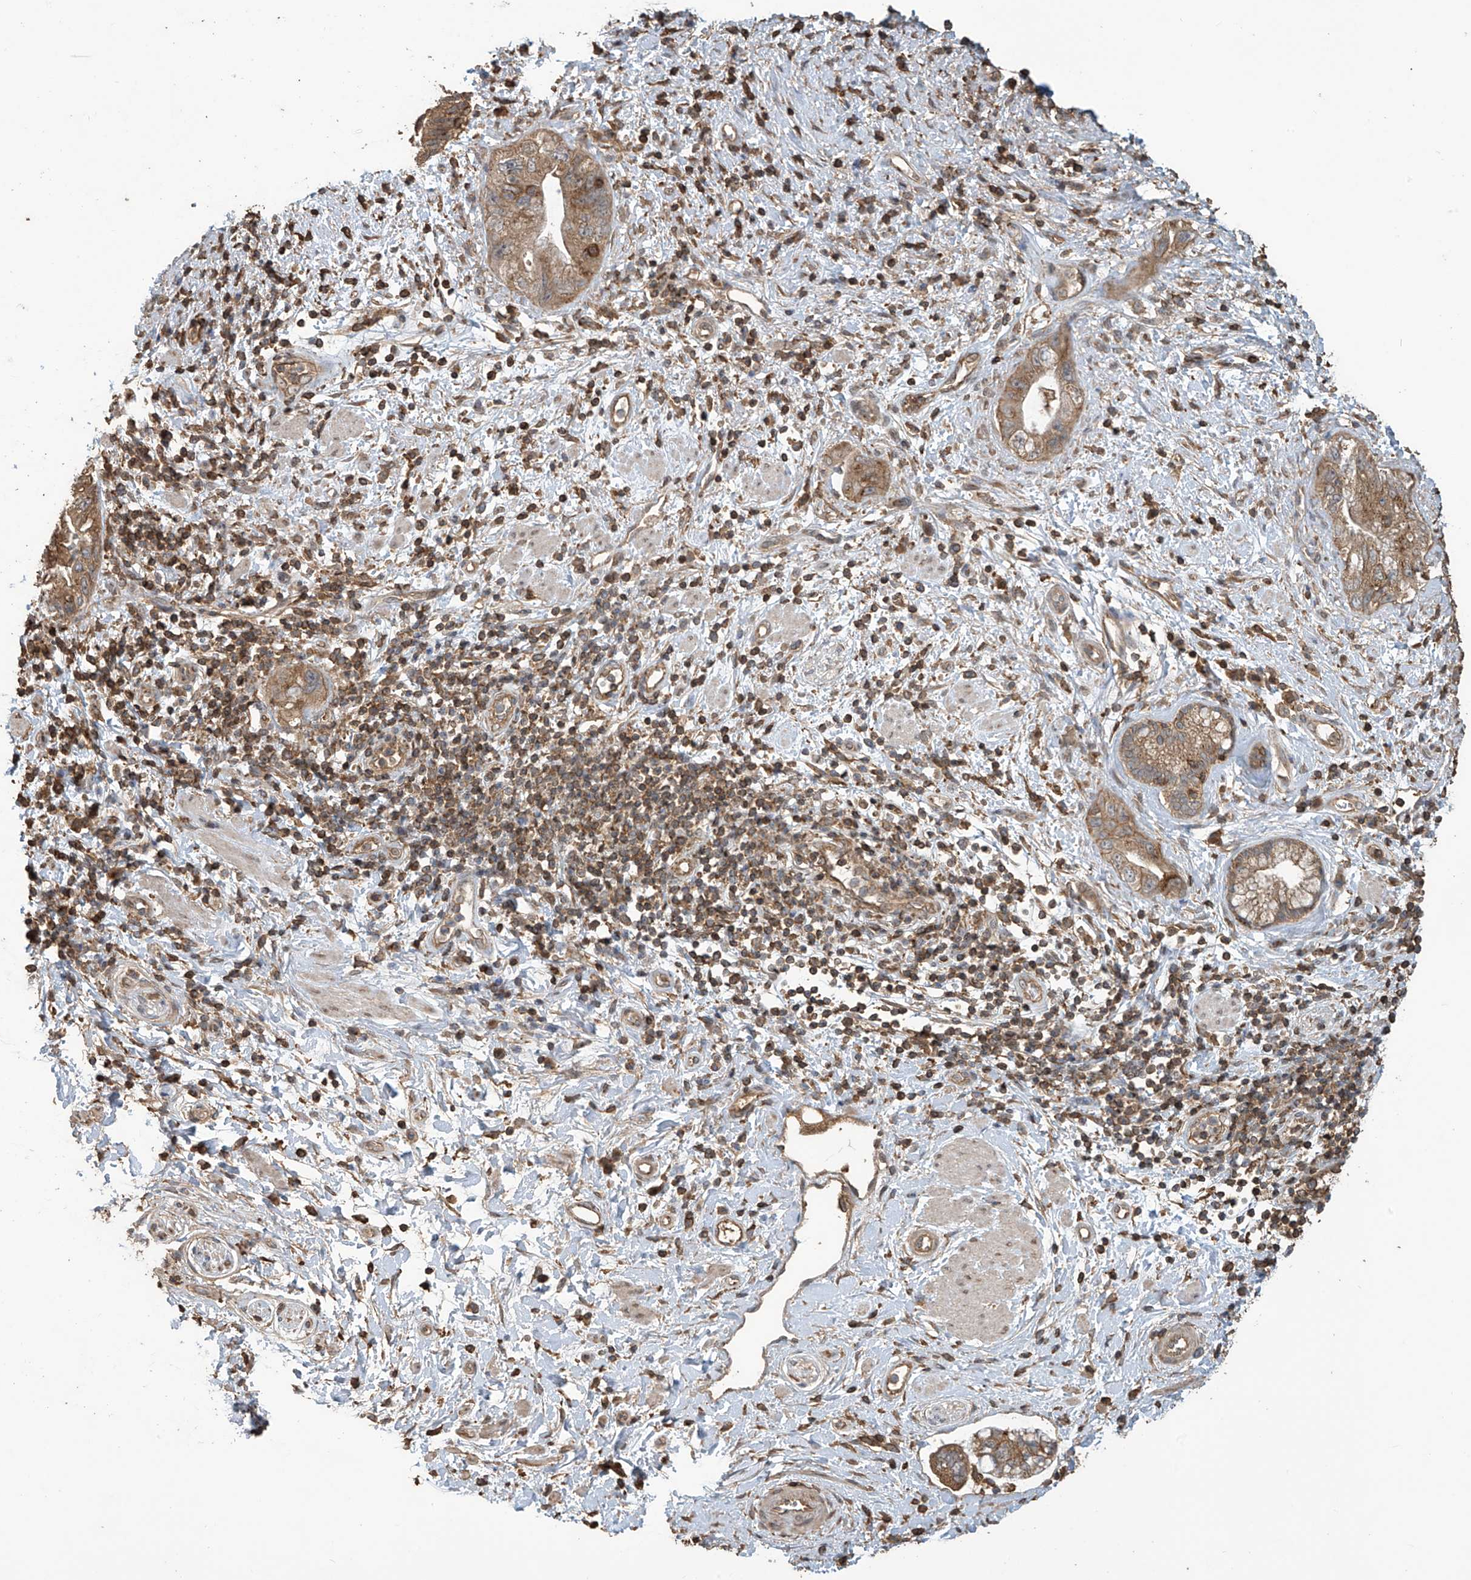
{"staining": {"intensity": "moderate", "quantity": ">75%", "location": "cytoplasmic/membranous"}, "tissue": "pancreatic cancer", "cell_type": "Tumor cells", "image_type": "cancer", "snomed": [{"axis": "morphology", "description": "Adenocarcinoma, NOS"}, {"axis": "topography", "description": "Pancreas"}], "caption": "High-power microscopy captured an IHC micrograph of adenocarcinoma (pancreatic), revealing moderate cytoplasmic/membranous expression in approximately >75% of tumor cells.", "gene": "COX10", "patient": {"sex": "female", "age": 73}}